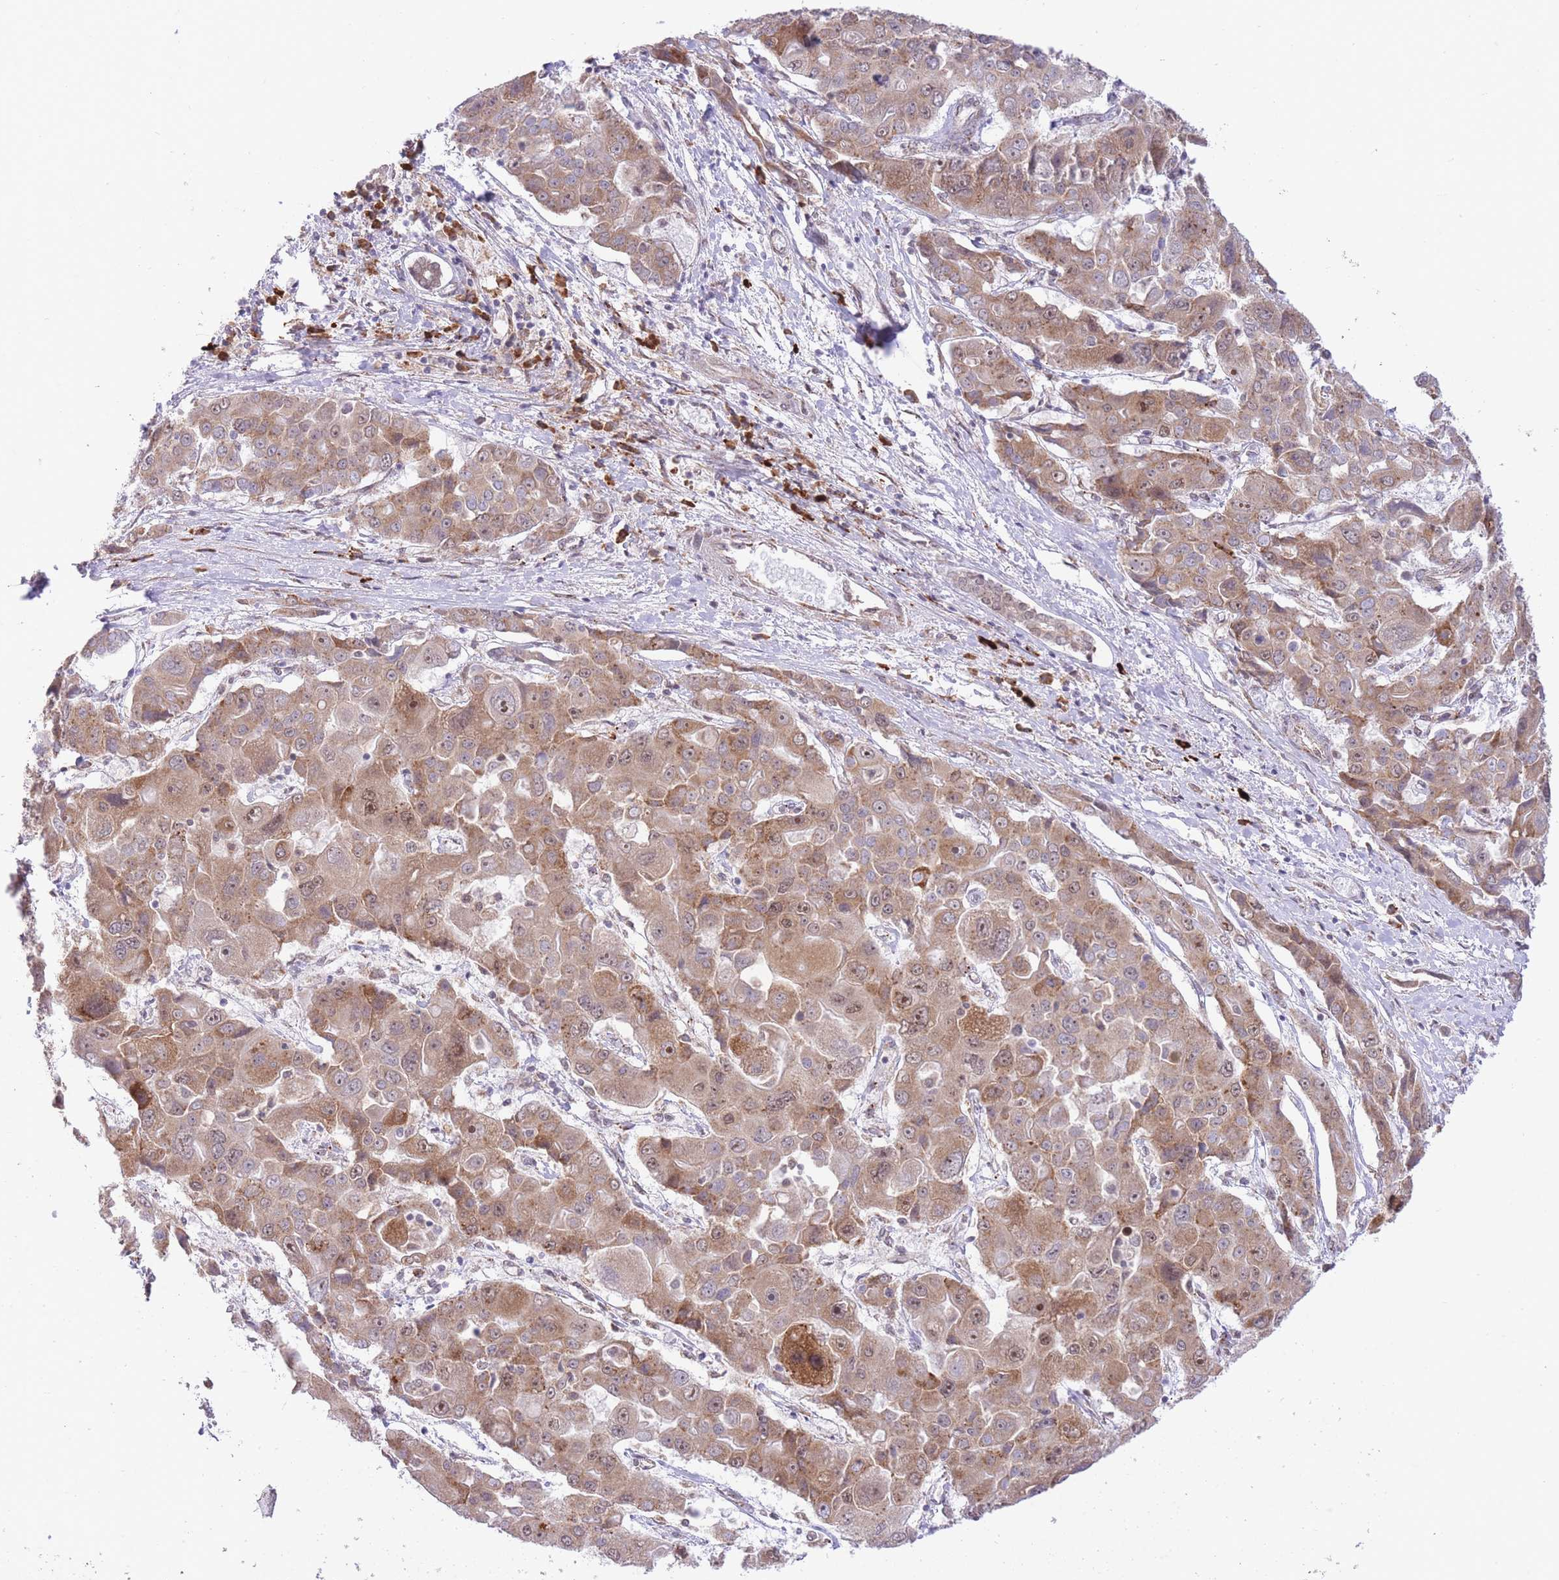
{"staining": {"intensity": "moderate", "quantity": ">75%", "location": "cytoplasmic/membranous,nuclear"}, "tissue": "liver cancer", "cell_type": "Tumor cells", "image_type": "cancer", "snomed": [{"axis": "morphology", "description": "Cholangiocarcinoma"}, {"axis": "topography", "description": "Liver"}], "caption": "IHC micrograph of liver cancer (cholangiocarcinoma) stained for a protein (brown), which shows medium levels of moderate cytoplasmic/membranous and nuclear positivity in about >75% of tumor cells.", "gene": "EXOSC8", "patient": {"sex": "male", "age": 67}}